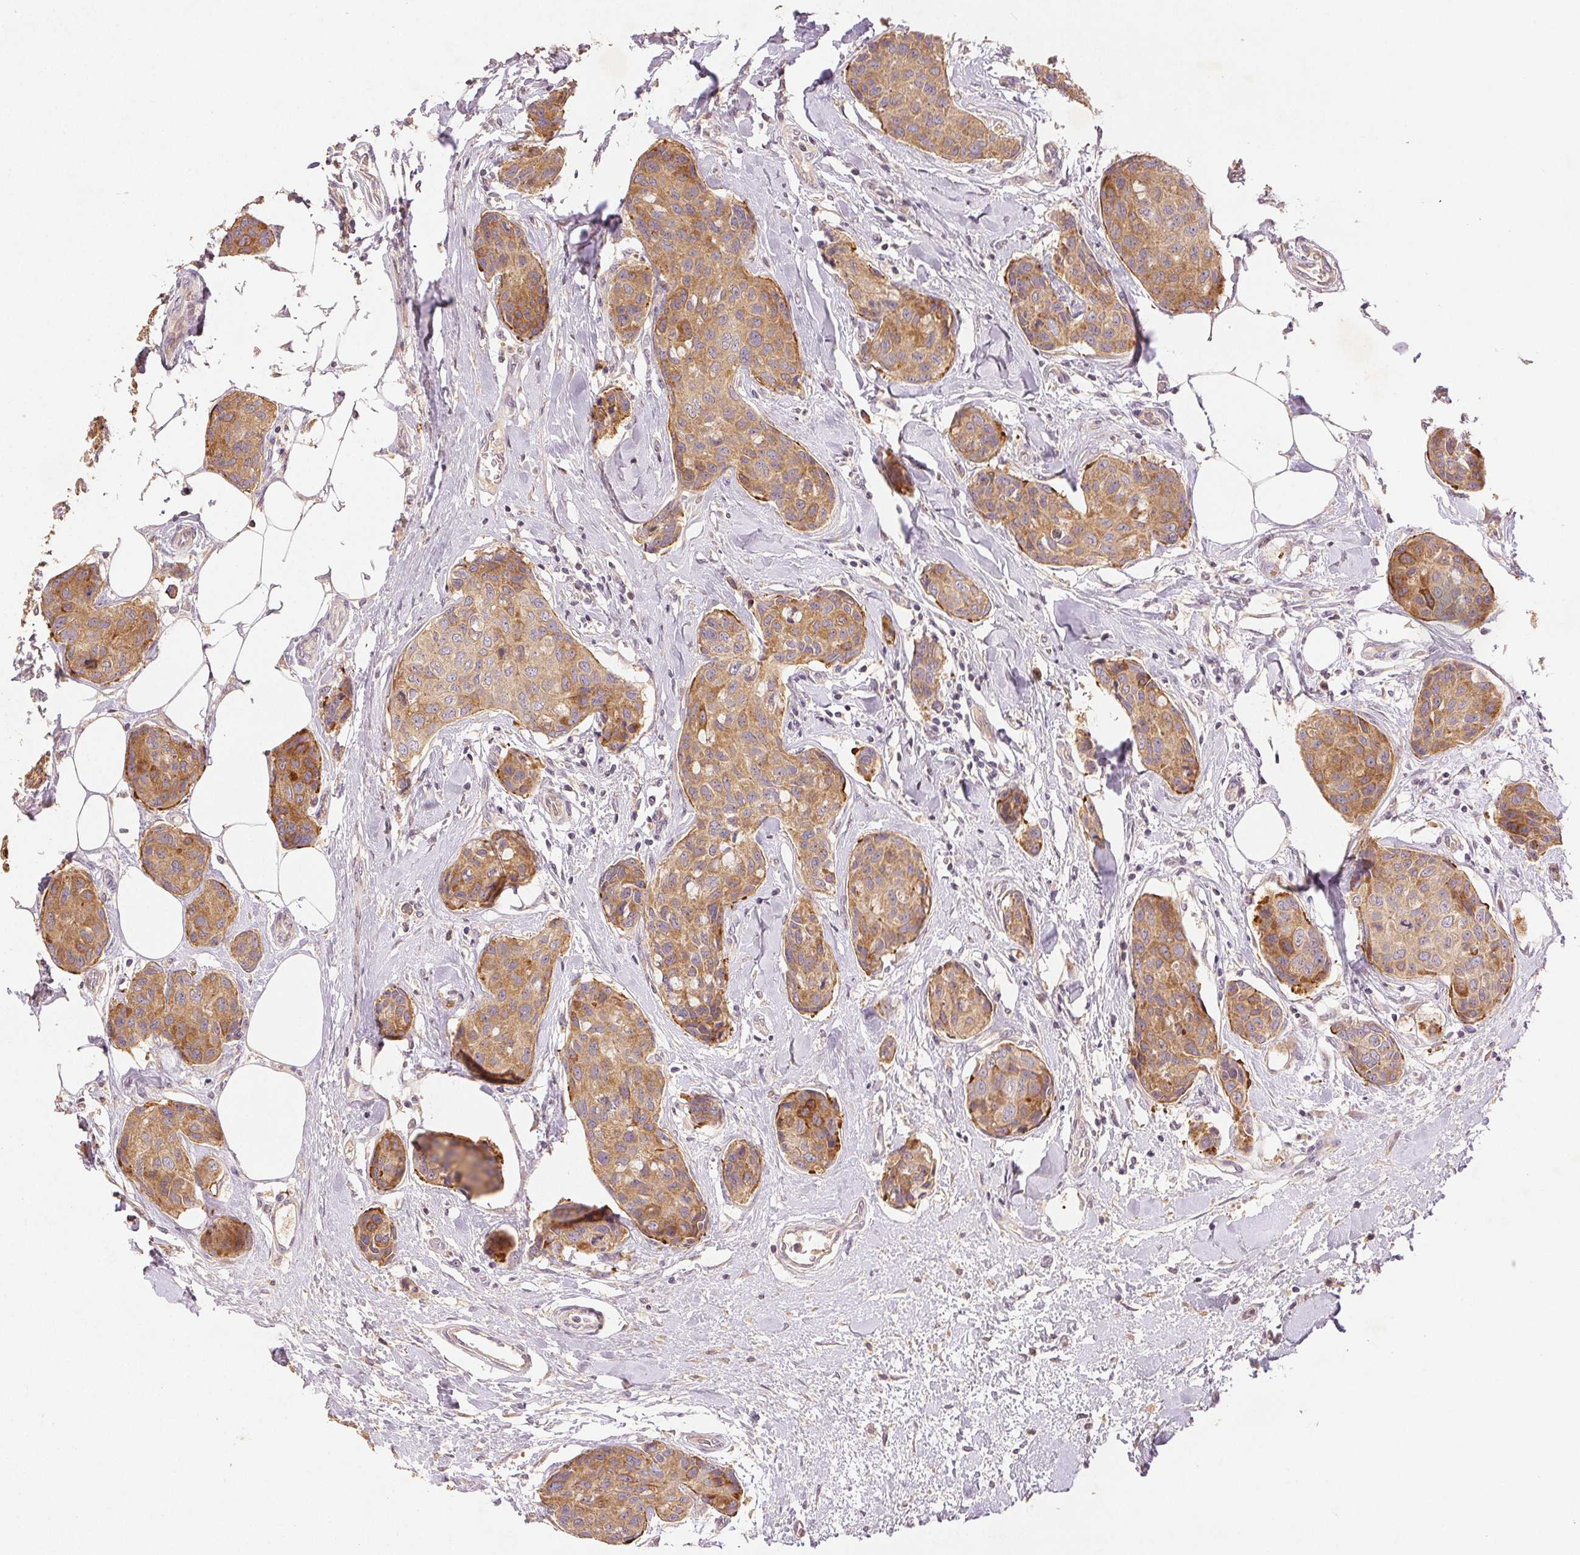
{"staining": {"intensity": "moderate", "quantity": ">75%", "location": "cytoplasmic/membranous"}, "tissue": "breast cancer", "cell_type": "Tumor cells", "image_type": "cancer", "snomed": [{"axis": "morphology", "description": "Duct carcinoma"}, {"axis": "topography", "description": "Breast"}], "caption": "A histopathology image of breast cancer (invasive ductal carcinoma) stained for a protein displays moderate cytoplasmic/membranous brown staining in tumor cells.", "gene": "YIF1B", "patient": {"sex": "female", "age": 80}}